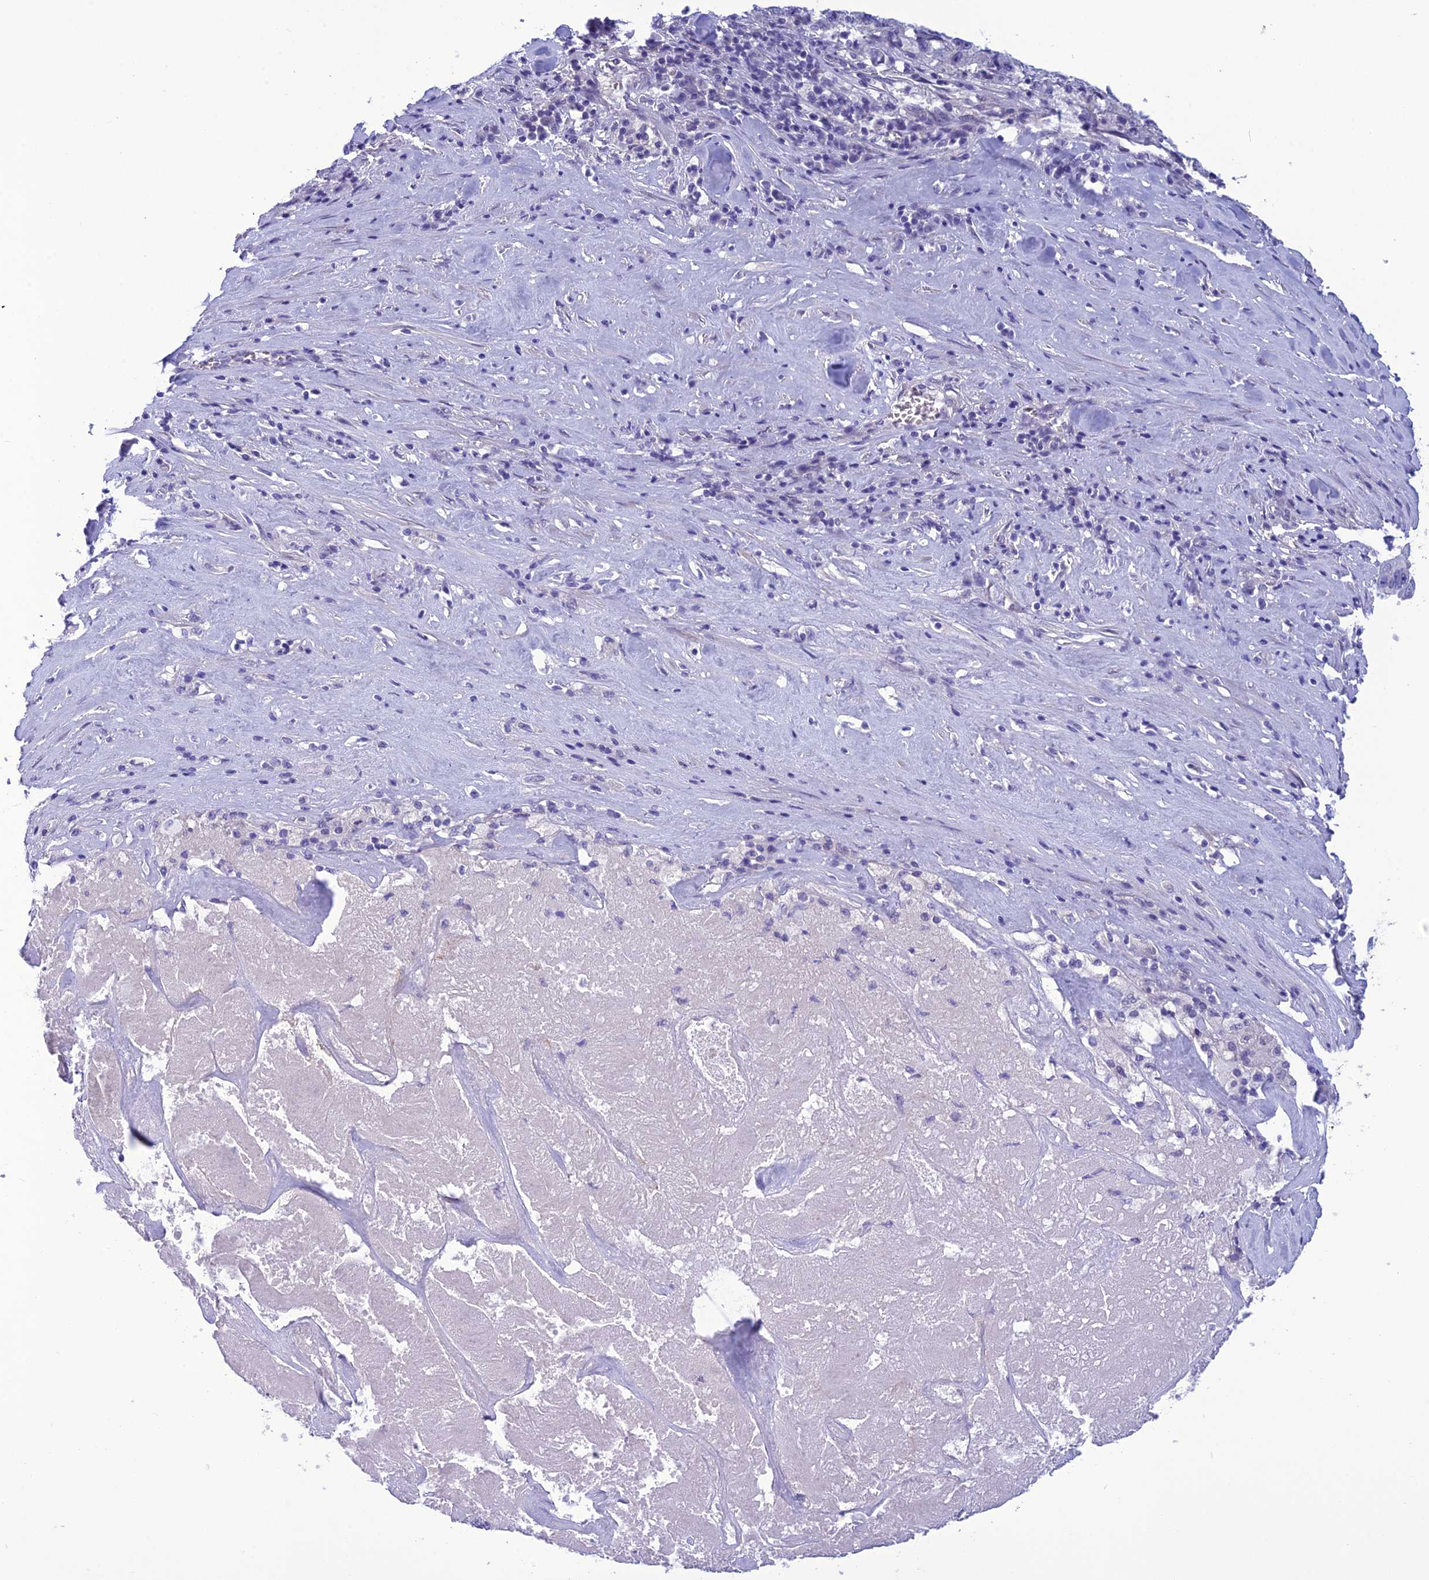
{"staining": {"intensity": "negative", "quantity": "none", "location": "none"}, "tissue": "pancreatic cancer", "cell_type": "Tumor cells", "image_type": "cancer", "snomed": [{"axis": "morphology", "description": "Adenocarcinoma, NOS"}, {"axis": "topography", "description": "Pancreas"}], "caption": "IHC of pancreatic cancer shows no expression in tumor cells.", "gene": "BBS2", "patient": {"sex": "male", "age": 63}}